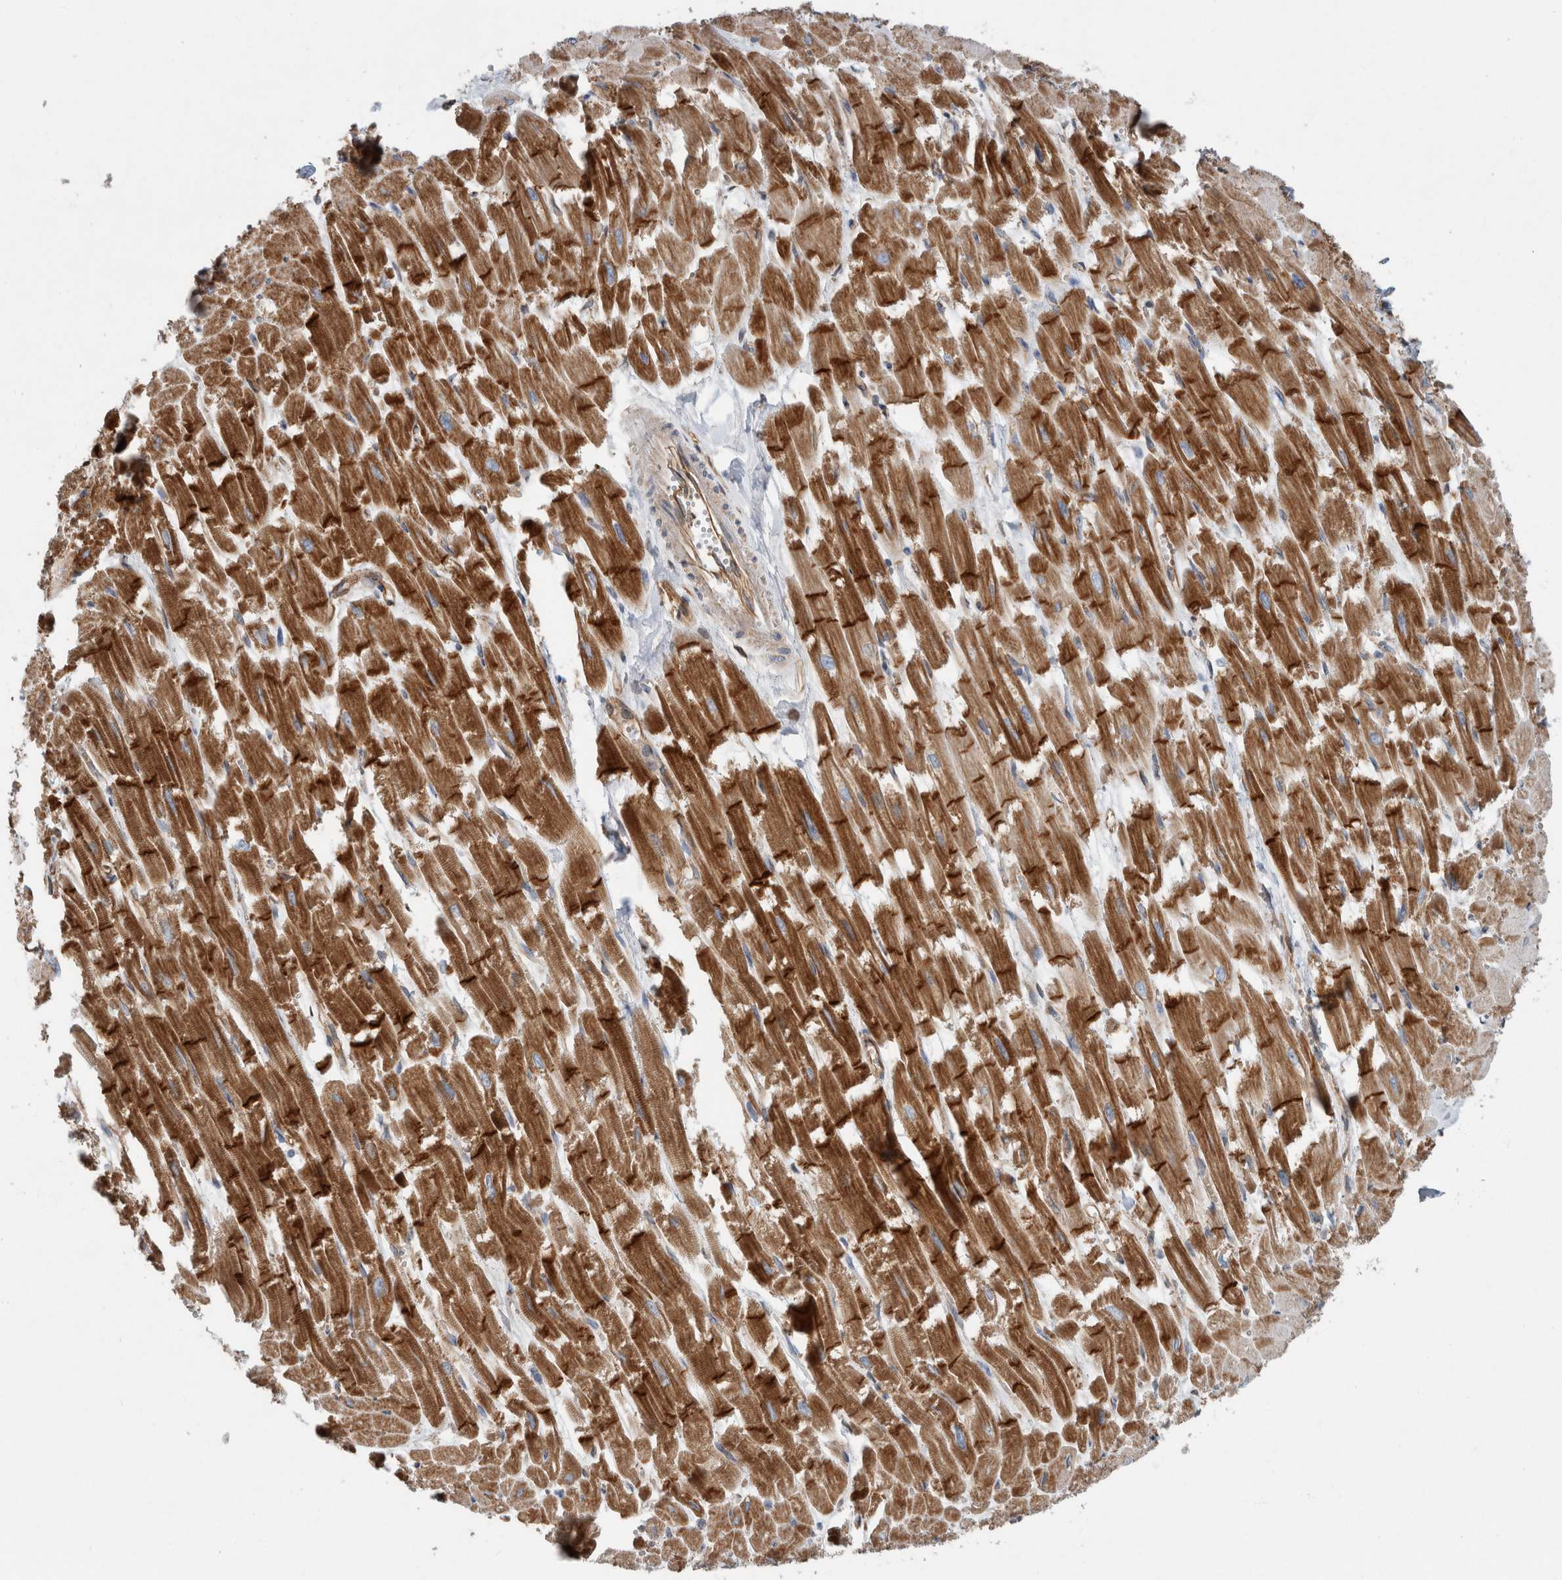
{"staining": {"intensity": "strong", "quantity": "25%-75%", "location": "cytoplasmic/membranous"}, "tissue": "heart muscle", "cell_type": "Cardiomyocytes", "image_type": "normal", "snomed": [{"axis": "morphology", "description": "Normal tissue, NOS"}, {"axis": "topography", "description": "Heart"}], "caption": "Immunohistochemical staining of benign heart muscle reveals strong cytoplasmic/membranous protein expression in about 25%-75% of cardiomyocytes.", "gene": "PLEC", "patient": {"sex": "male", "age": 54}}